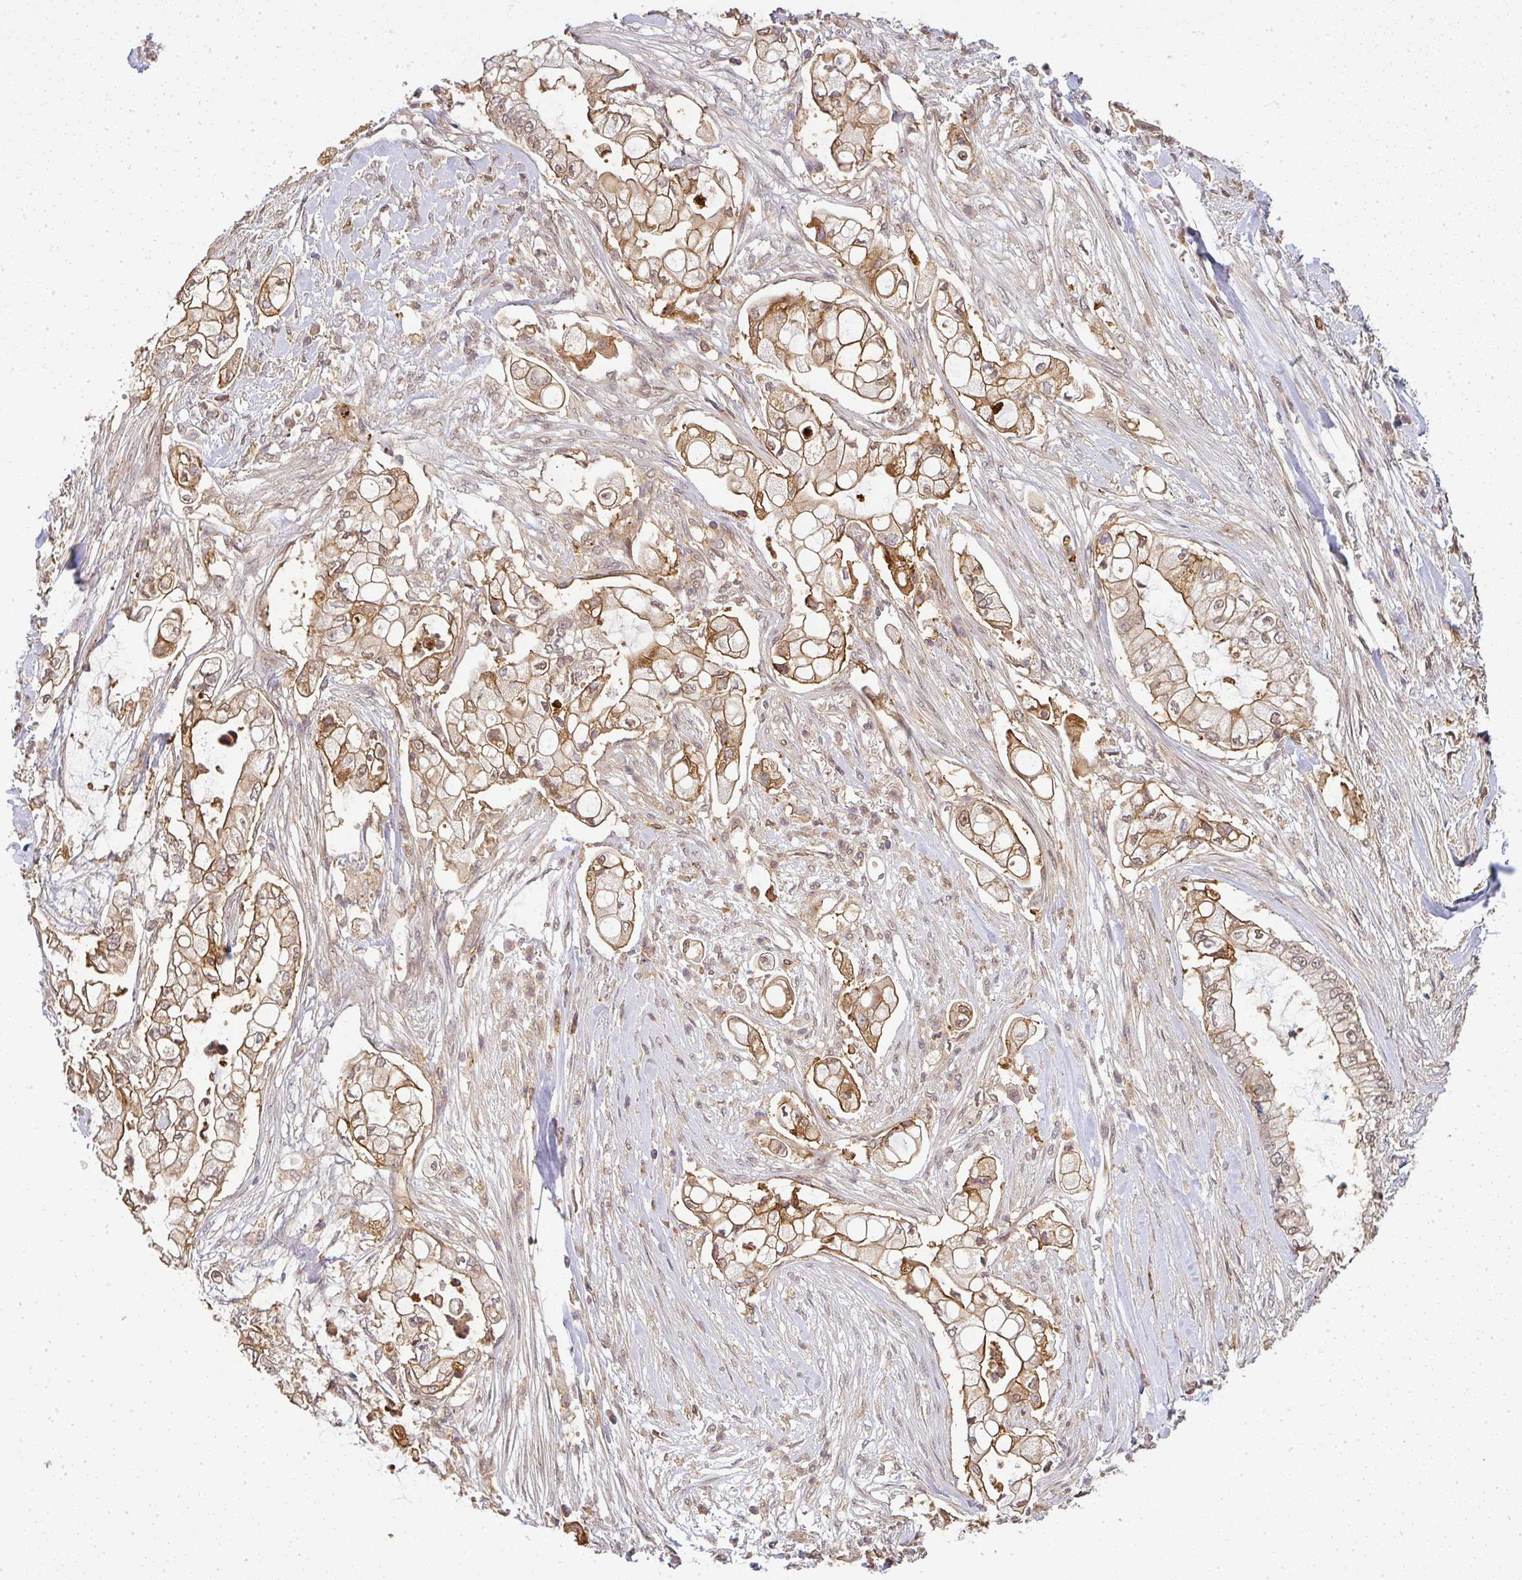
{"staining": {"intensity": "moderate", "quantity": ">75%", "location": "cytoplasmic/membranous"}, "tissue": "pancreatic cancer", "cell_type": "Tumor cells", "image_type": "cancer", "snomed": [{"axis": "morphology", "description": "Adenocarcinoma, NOS"}, {"axis": "topography", "description": "Pancreas"}], "caption": "DAB (3,3'-diaminobenzidine) immunohistochemical staining of human pancreatic cancer exhibits moderate cytoplasmic/membranous protein expression in about >75% of tumor cells.", "gene": "FAM153A", "patient": {"sex": "female", "age": 69}}